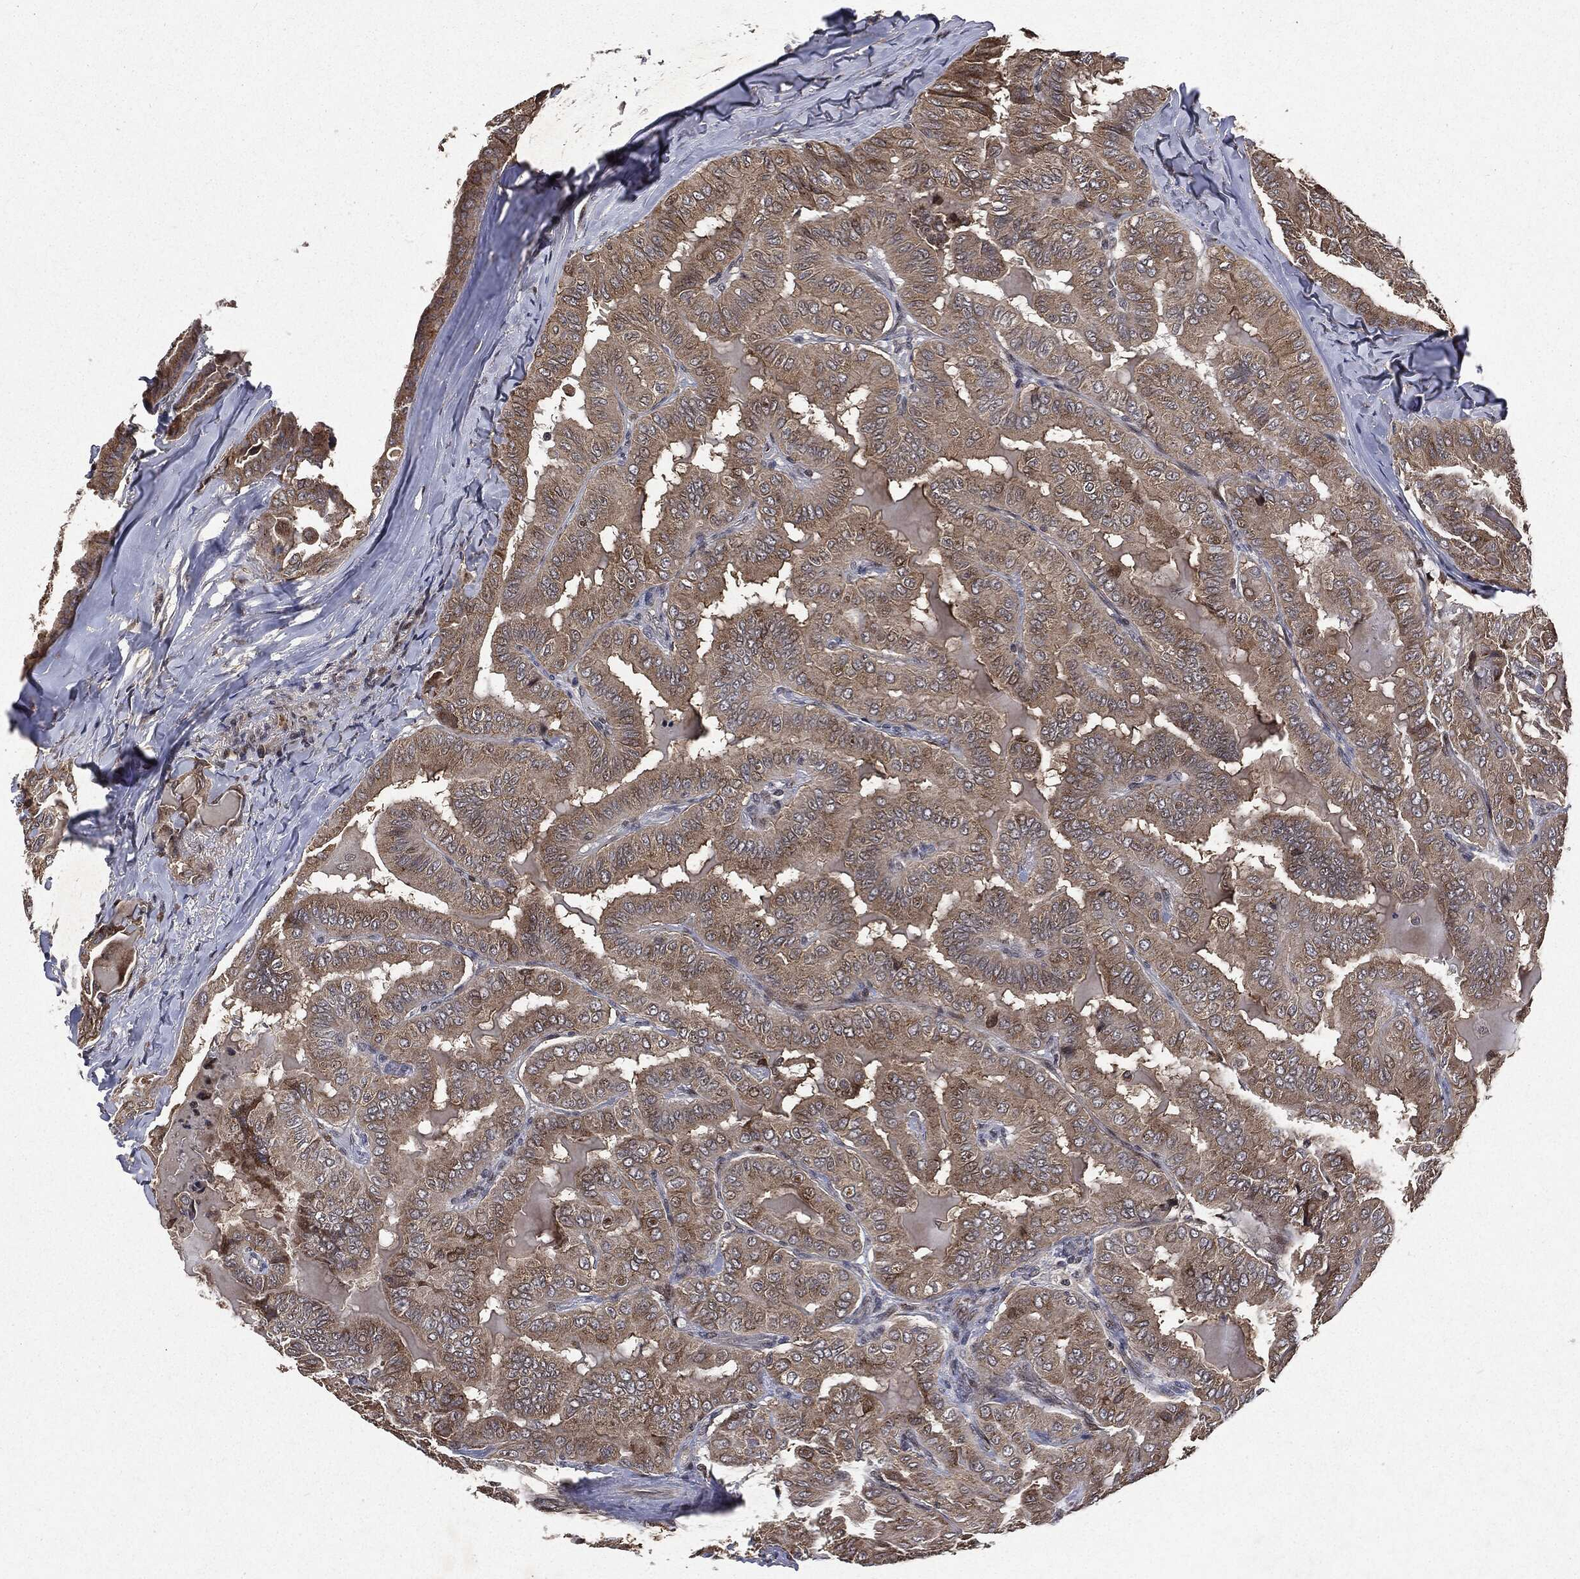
{"staining": {"intensity": "weak", "quantity": ">75%", "location": "cytoplasmic/membranous"}, "tissue": "thyroid cancer", "cell_type": "Tumor cells", "image_type": "cancer", "snomed": [{"axis": "morphology", "description": "Papillary adenocarcinoma, NOS"}, {"axis": "topography", "description": "Thyroid gland"}], "caption": "Protein staining reveals weak cytoplasmic/membranous staining in about >75% of tumor cells in thyroid papillary adenocarcinoma. (DAB (3,3'-diaminobenzidine) IHC with brightfield microscopy, high magnification).", "gene": "PLPPR2", "patient": {"sex": "female", "age": 68}}